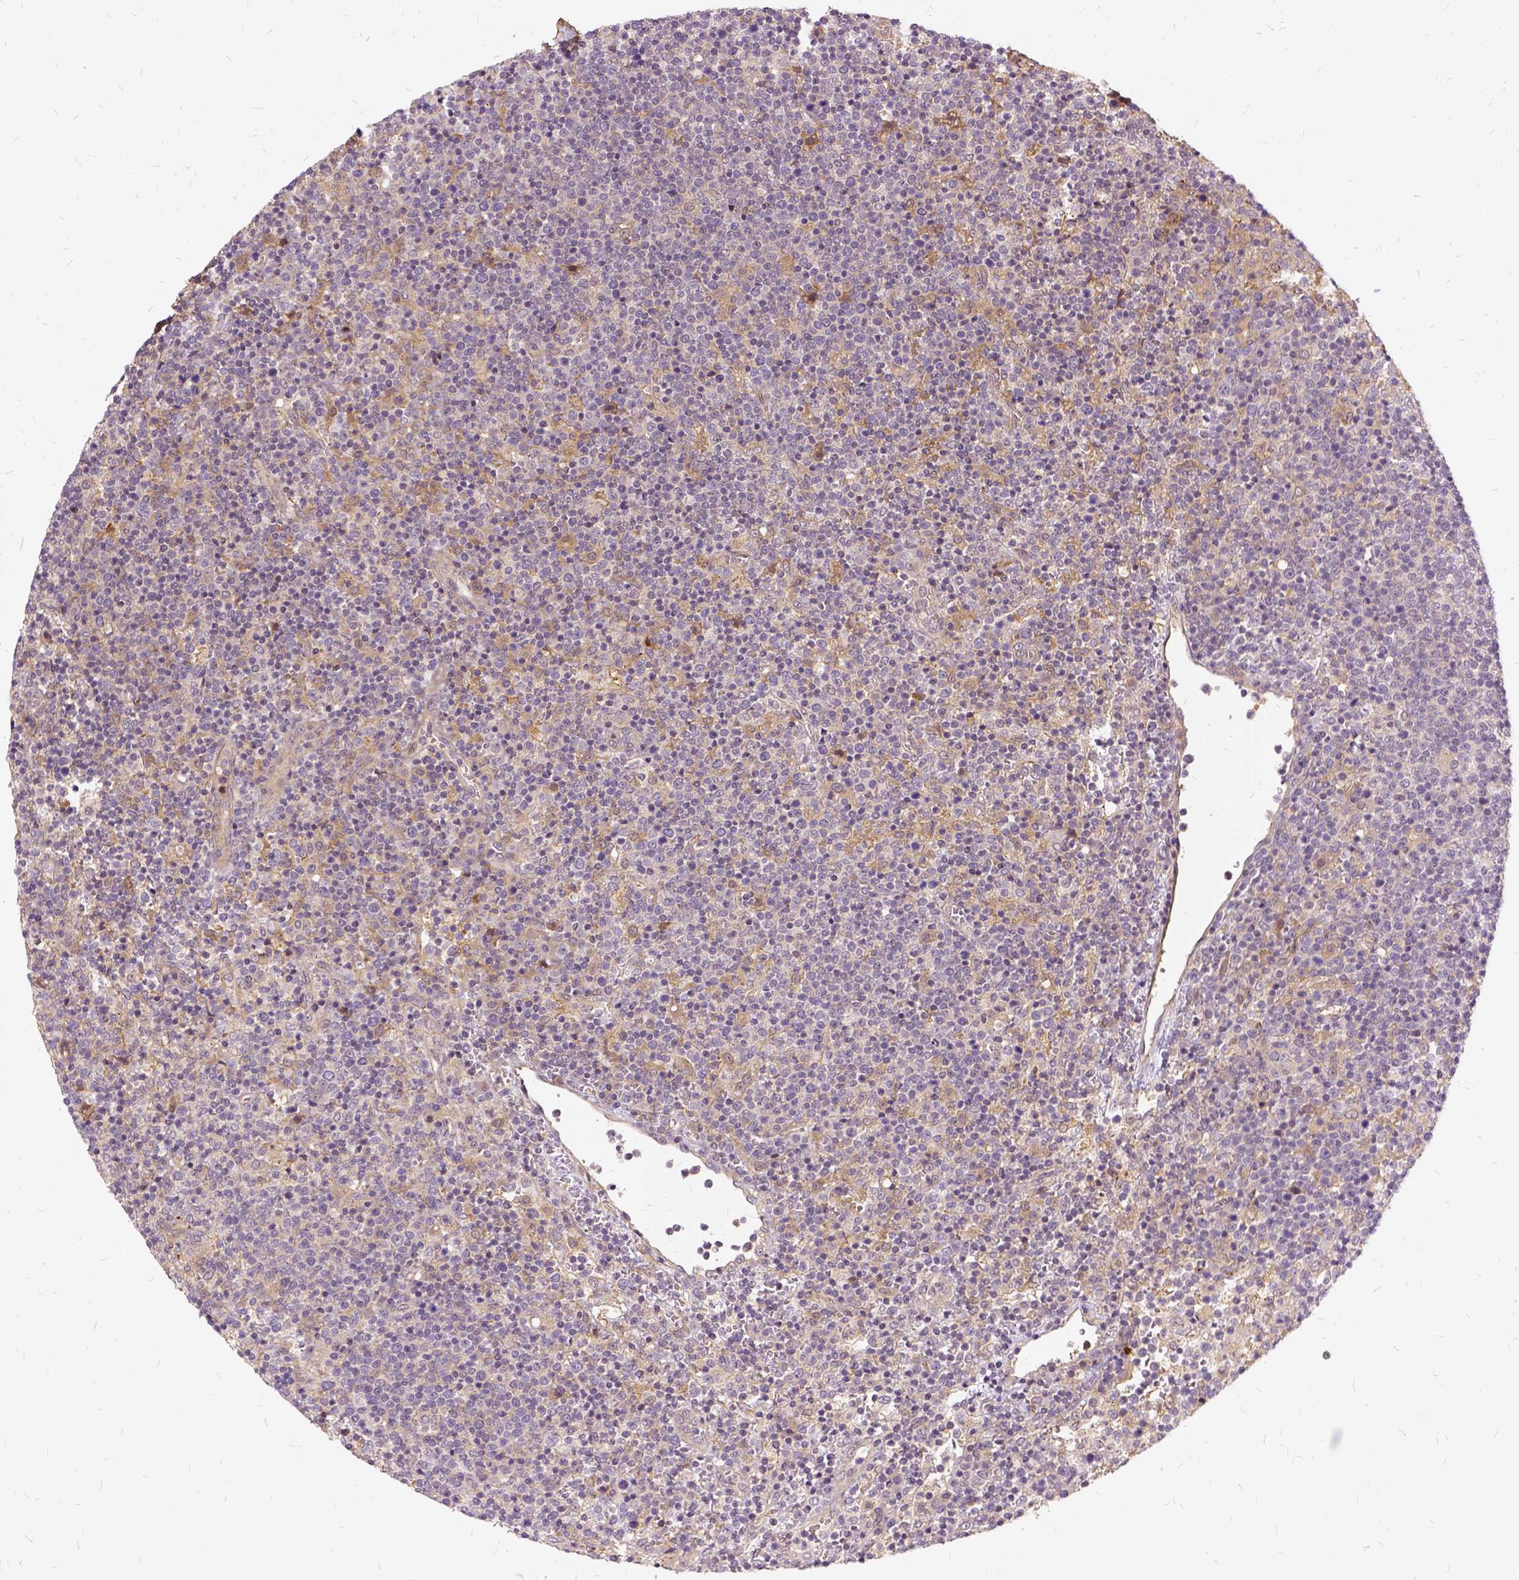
{"staining": {"intensity": "negative", "quantity": "none", "location": "none"}, "tissue": "lymphoma", "cell_type": "Tumor cells", "image_type": "cancer", "snomed": [{"axis": "morphology", "description": "Malignant lymphoma, non-Hodgkin's type, High grade"}, {"axis": "topography", "description": "Lymph node"}], "caption": "Malignant lymphoma, non-Hodgkin's type (high-grade) stained for a protein using immunohistochemistry (IHC) demonstrates no expression tumor cells.", "gene": "ILRUN", "patient": {"sex": "male", "age": 61}}